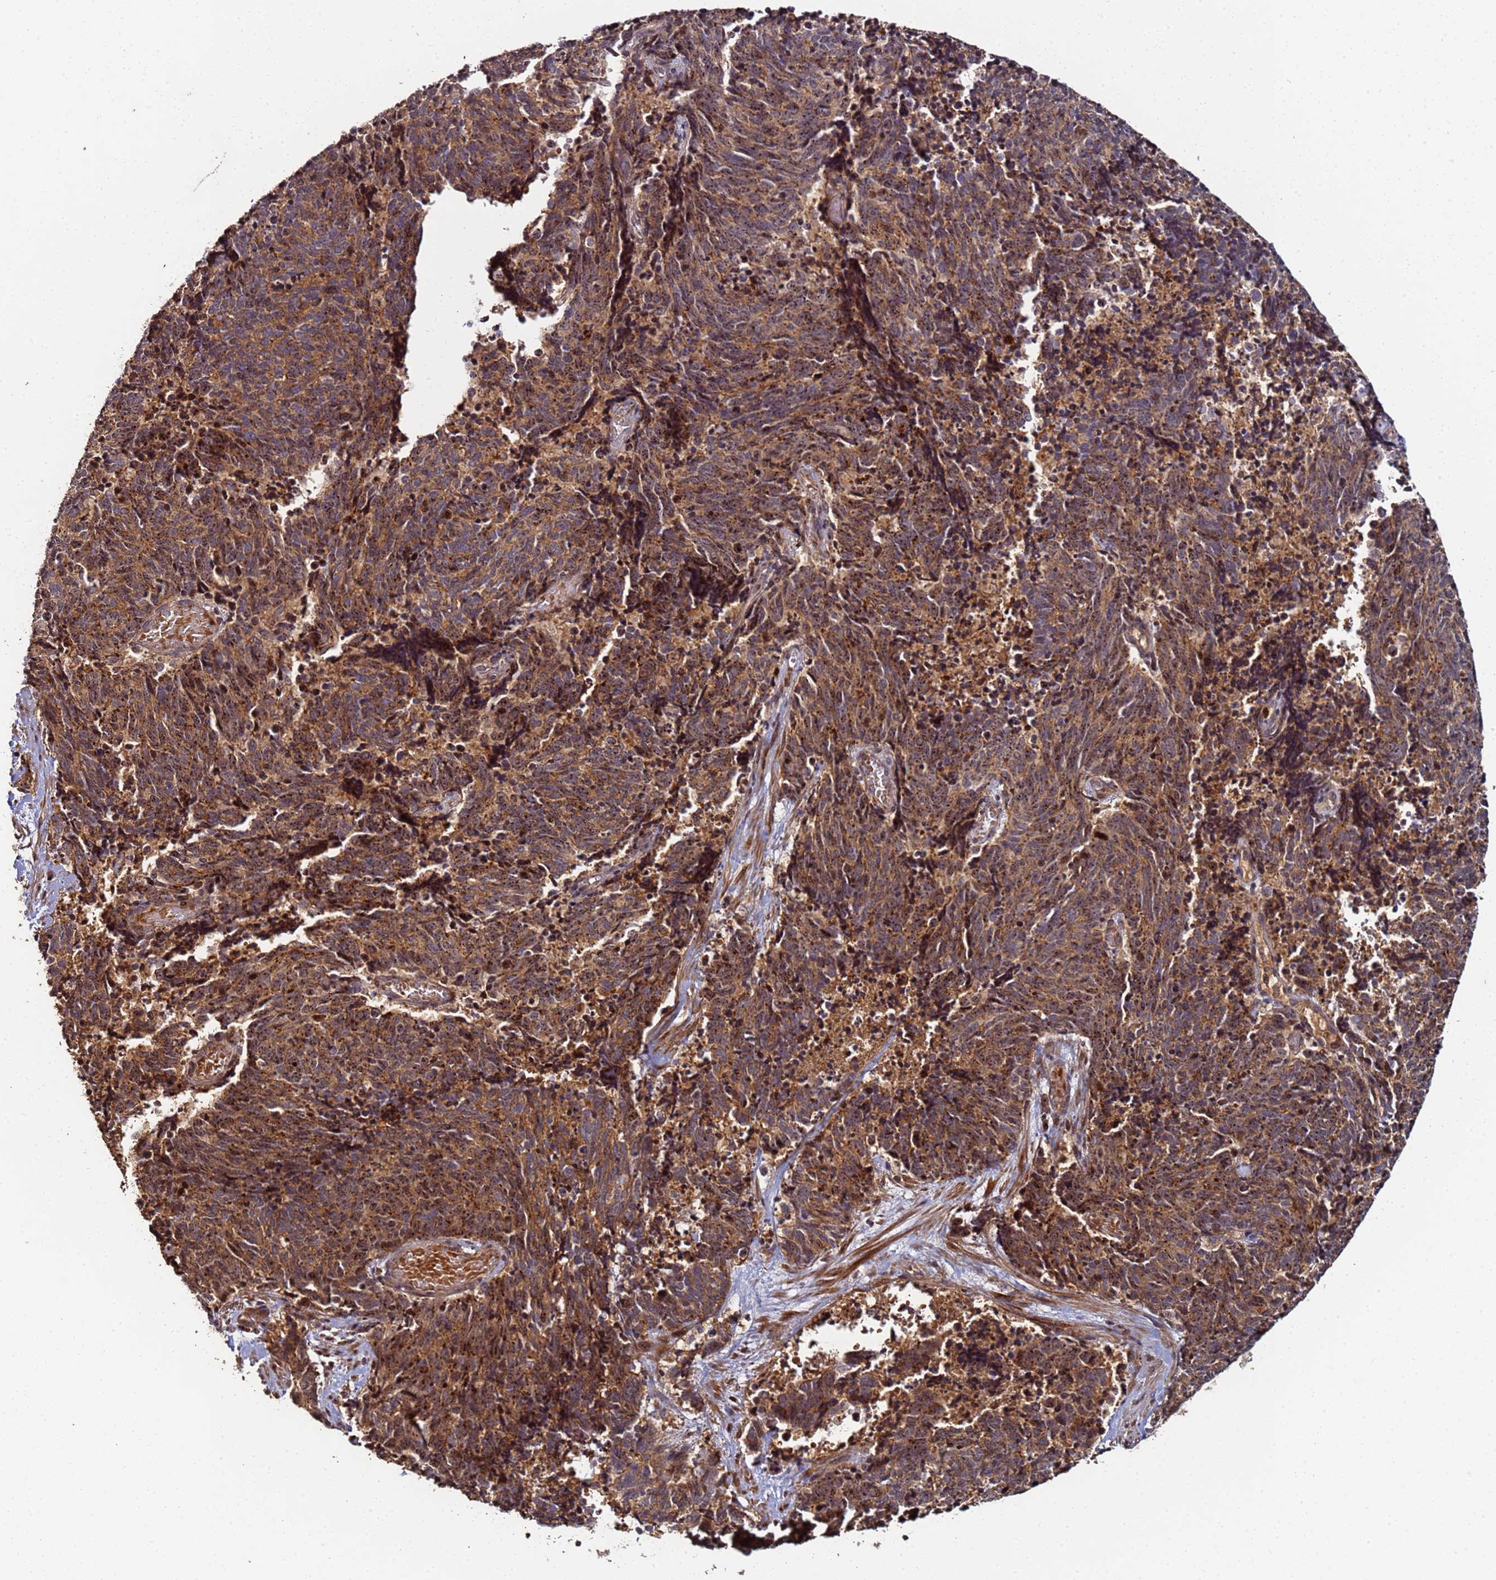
{"staining": {"intensity": "strong", "quantity": ">75%", "location": "cytoplasmic/membranous,nuclear"}, "tissue": "cervical cancer", "cell_type": "Tumor cells", "image_type": "cancer", "snomed": [{"axis": "morphology", "description": "Squamous cell carcinoma, NOS"}, {"axis": "topography", "description": "Cervix"}], "caption": "Cervical squamous cell carcinoma stained with DAB (3,3'-diaminobenzidine) immunohistochemistry (IHC) shows high levels of strong cytoplasmic/membranous and nuclear expression in approximately >75% of tumor cells.", "gene": "OSER1", "patient": {"sex": "female", "age": 29}}